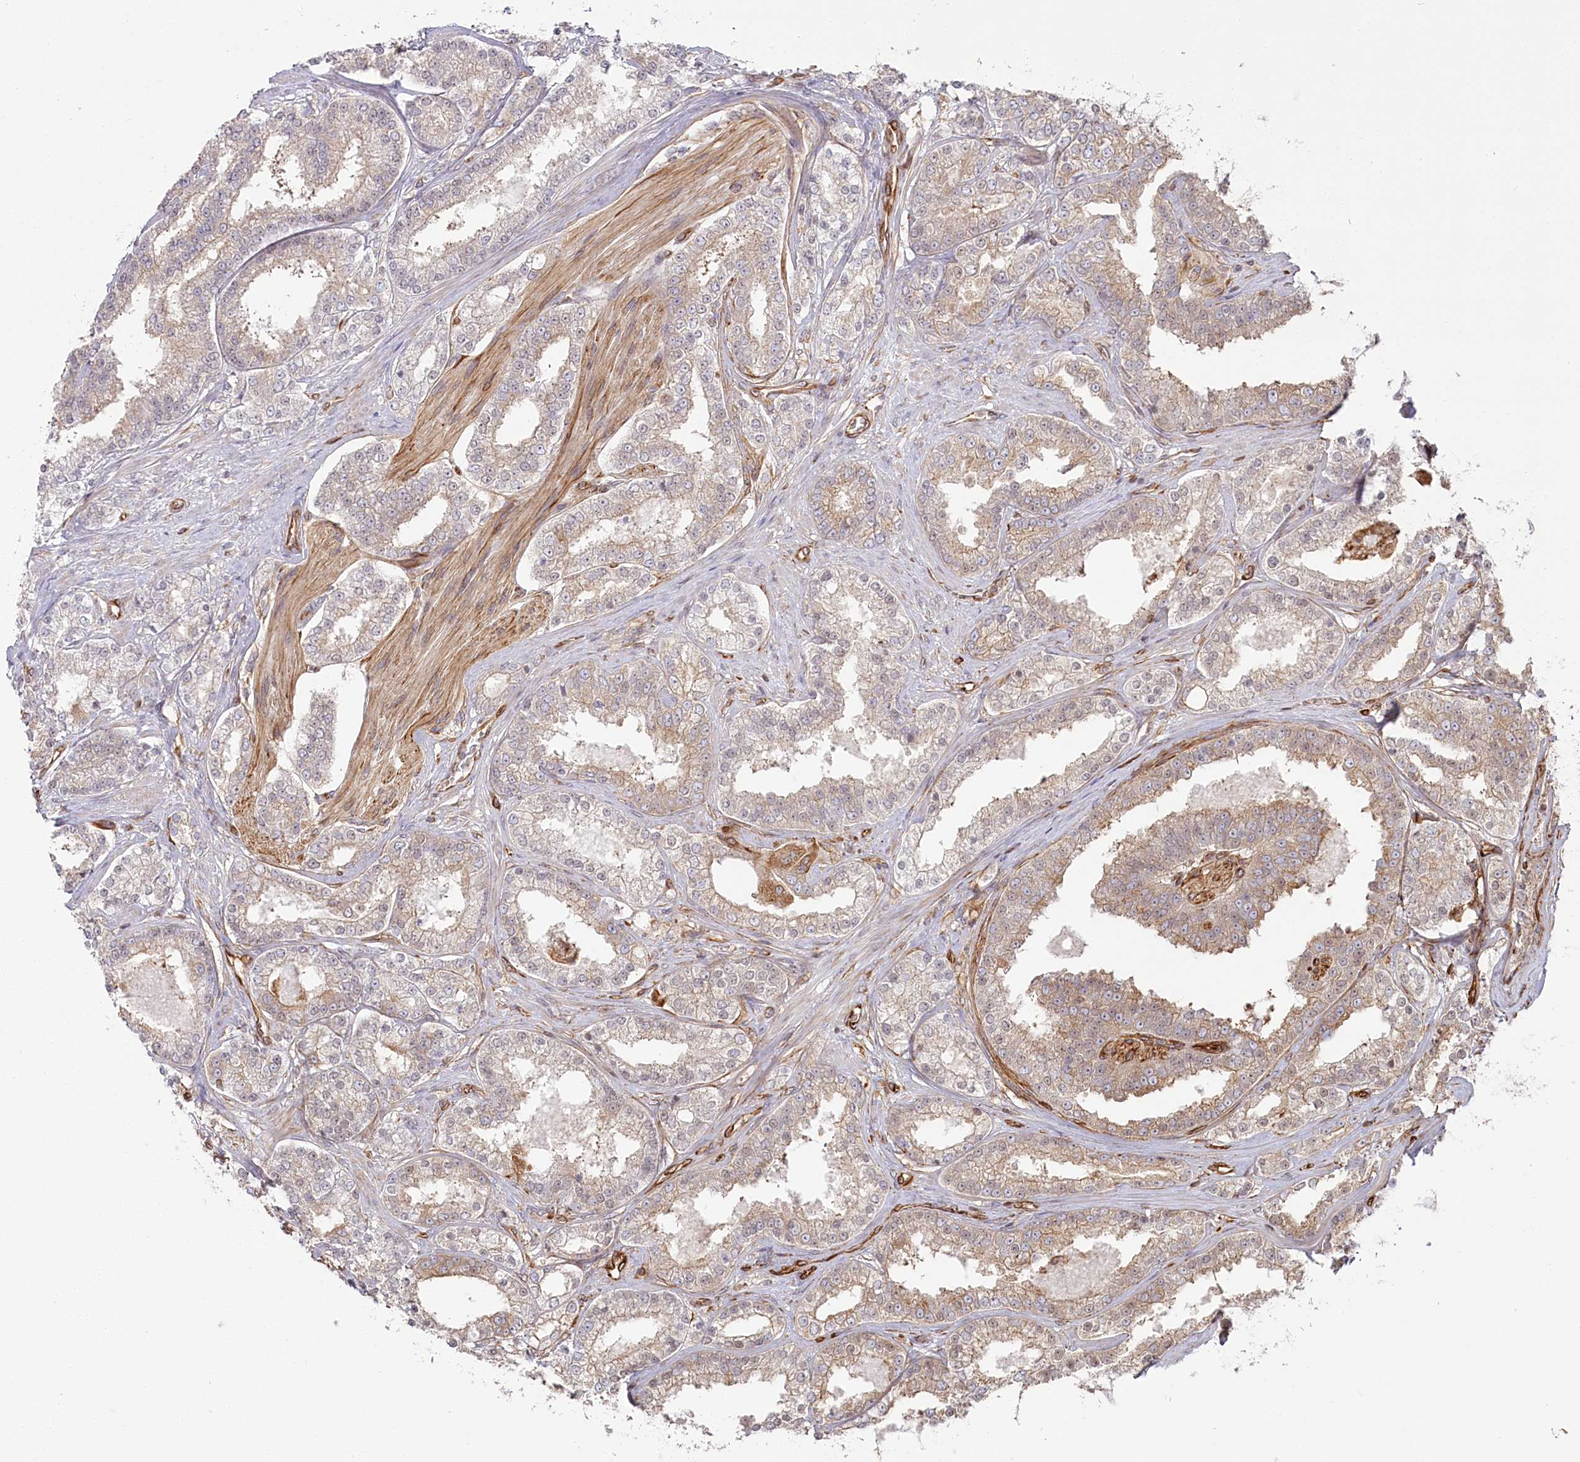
{"staining": {"intensity": "weak", "quantity": "<25%", "location": "cytoplasmic/membranous"}, "tissue": "prostate cancer", "cell_type": "Tumor cells", "image_type": "cancer", "snomed": [{"axis": "morphology", "description": "Normal tissue, NOS"}, {"axis": "morphology", "description": "Adenocarcinoma, High grade"}, {"axis": "topography", "description": "Prostate"}], "caption": "The micrograph reveals no staining of tumor cells in prostate cancer.", "gene": "TTC1", "patient": {"sex": "male", "age": 83}}